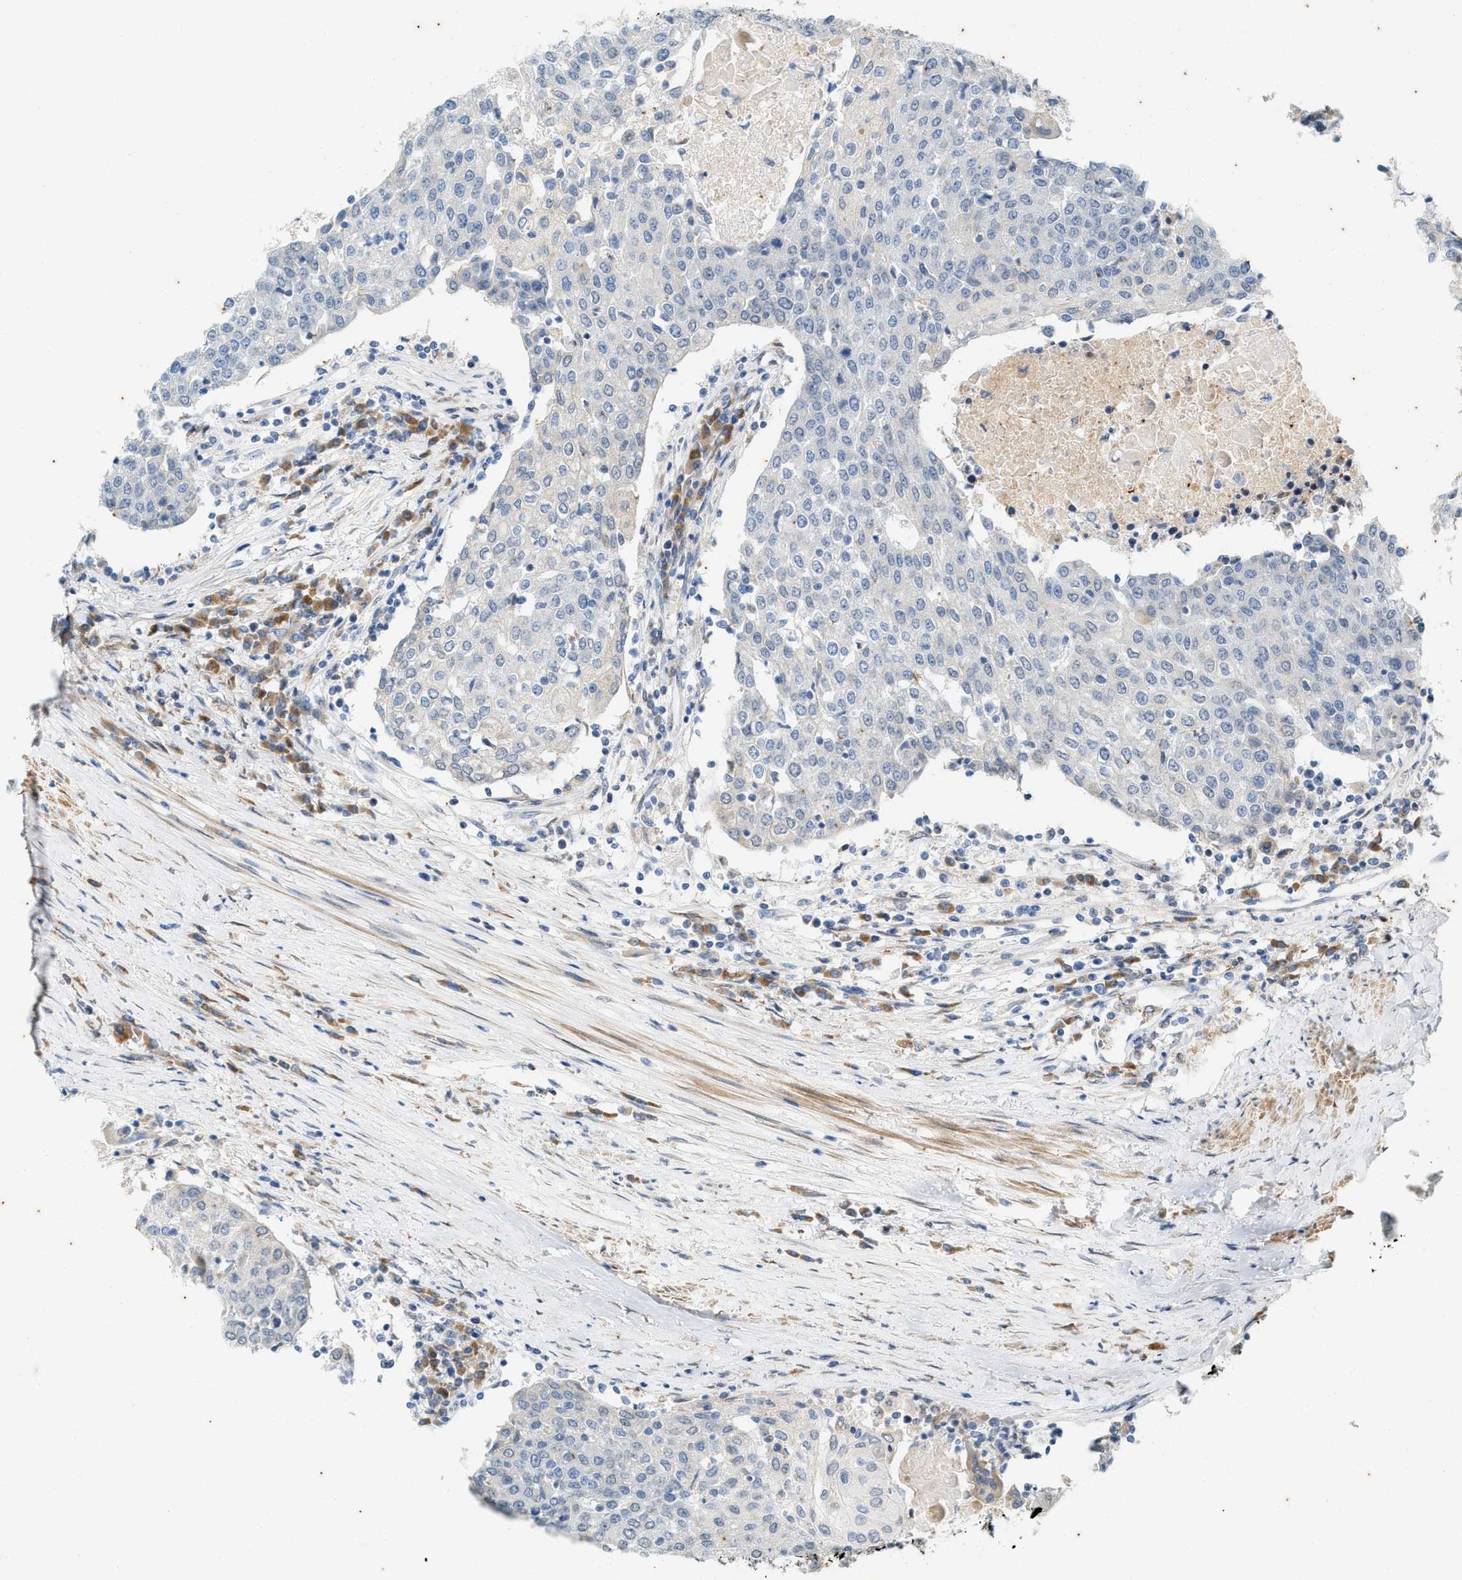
{"staining": {"intensity": "negative", "quantity": "none", "location": "none"}, "tissue": "urothelial cancer", "cell_type": "Tumor cells", "image_type": "cancer", "snomed": [{"axis": "morphology", "description": "Urothelial carcinoma, High grade"}, {"axis": "topography", "description": "Urinary bladder"}], "caption": "A micrograph of human high-grade urothelial carcinoma is negative for staining in tumor cells.", "gene": "CHPF2", "patient": {"sex": "female", "age": 85}}